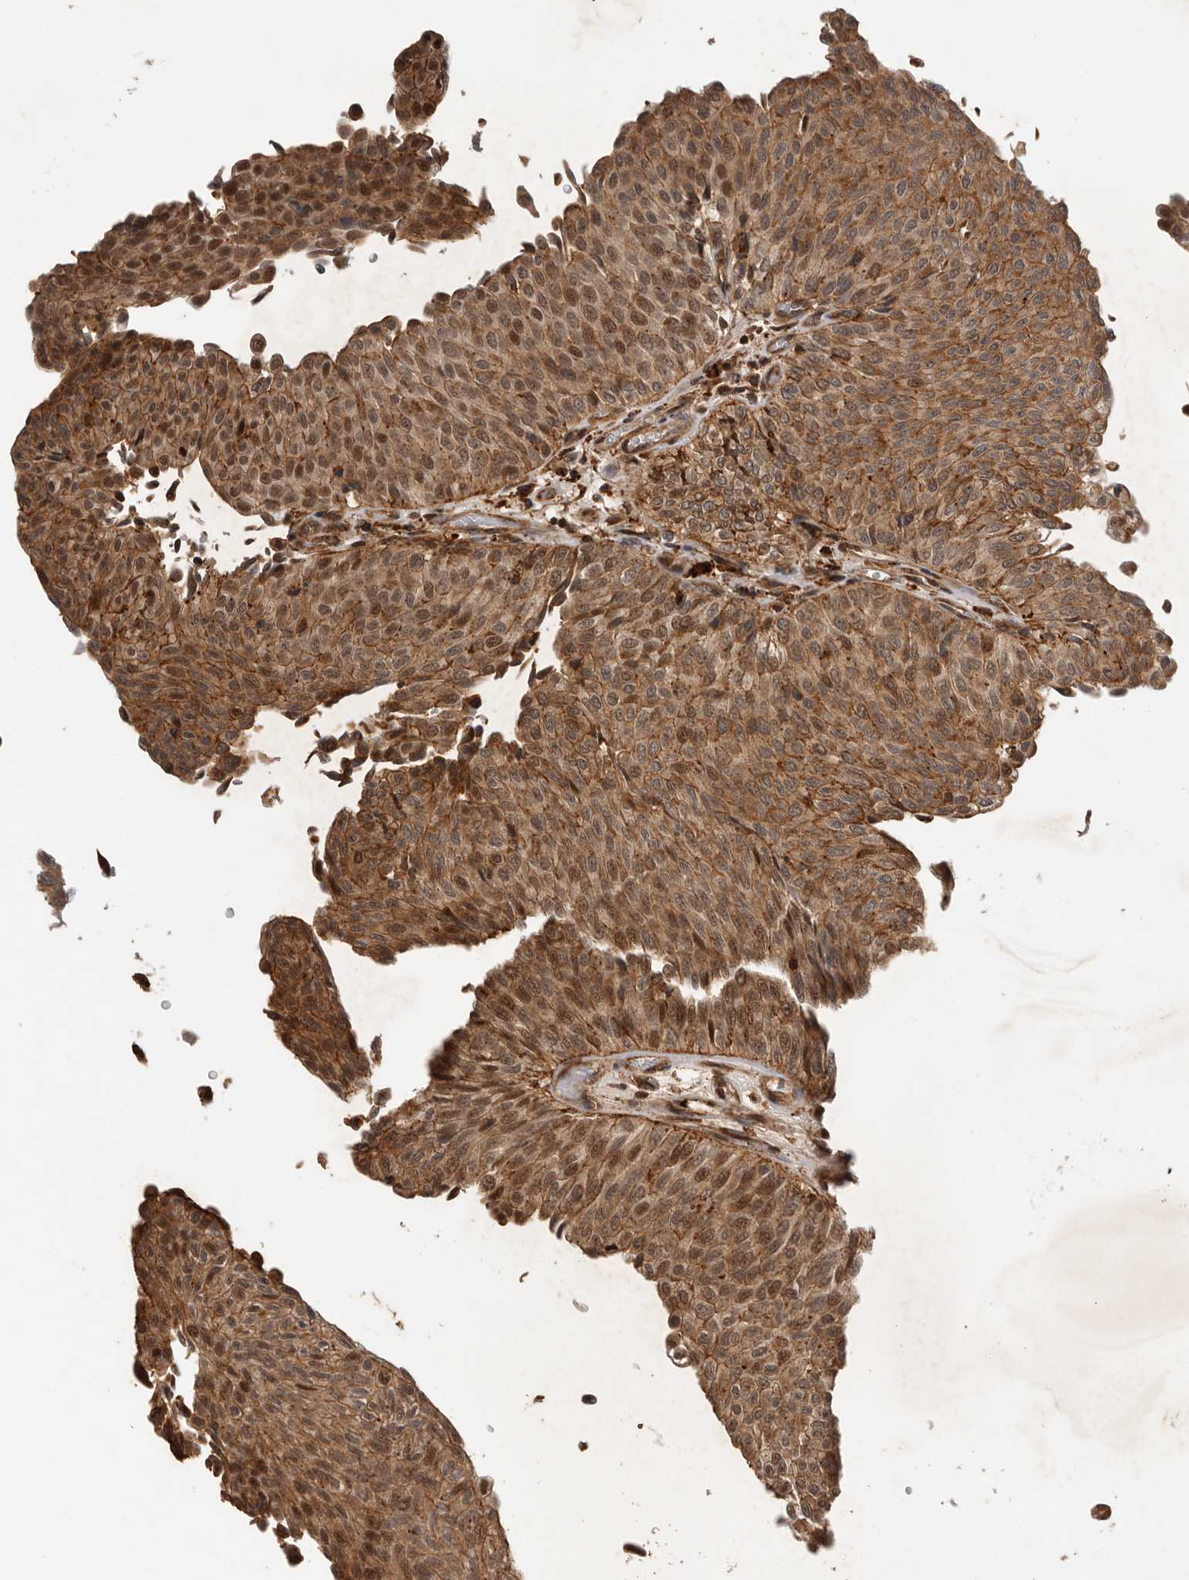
{"staining": {"intensity": "moderate", "quantity": ">75%", "location": "cytoplasmic/membranous,nuclear"}, "tissue": "urothelial cancer", "cell_type": "Tumor cells", "image_type": "cancer", "snomed": [{"axis": "morphology", "description": "Urothelial carcinoma, Low grade"}, {"axis": "topography", "description": "Urinary bladder"}], "caption": "Protein analysis of urothelial cancer tissue shows moderate cytoplasmic/membranous and nuclear staining in about >75% of tumor cells. Using DAB (brown) and hematoxylin (blue) stains, captured at high magnification using brightfield microscopy.", "gene": "RNF157", "patient": {"sex": "male", "age": 78}}